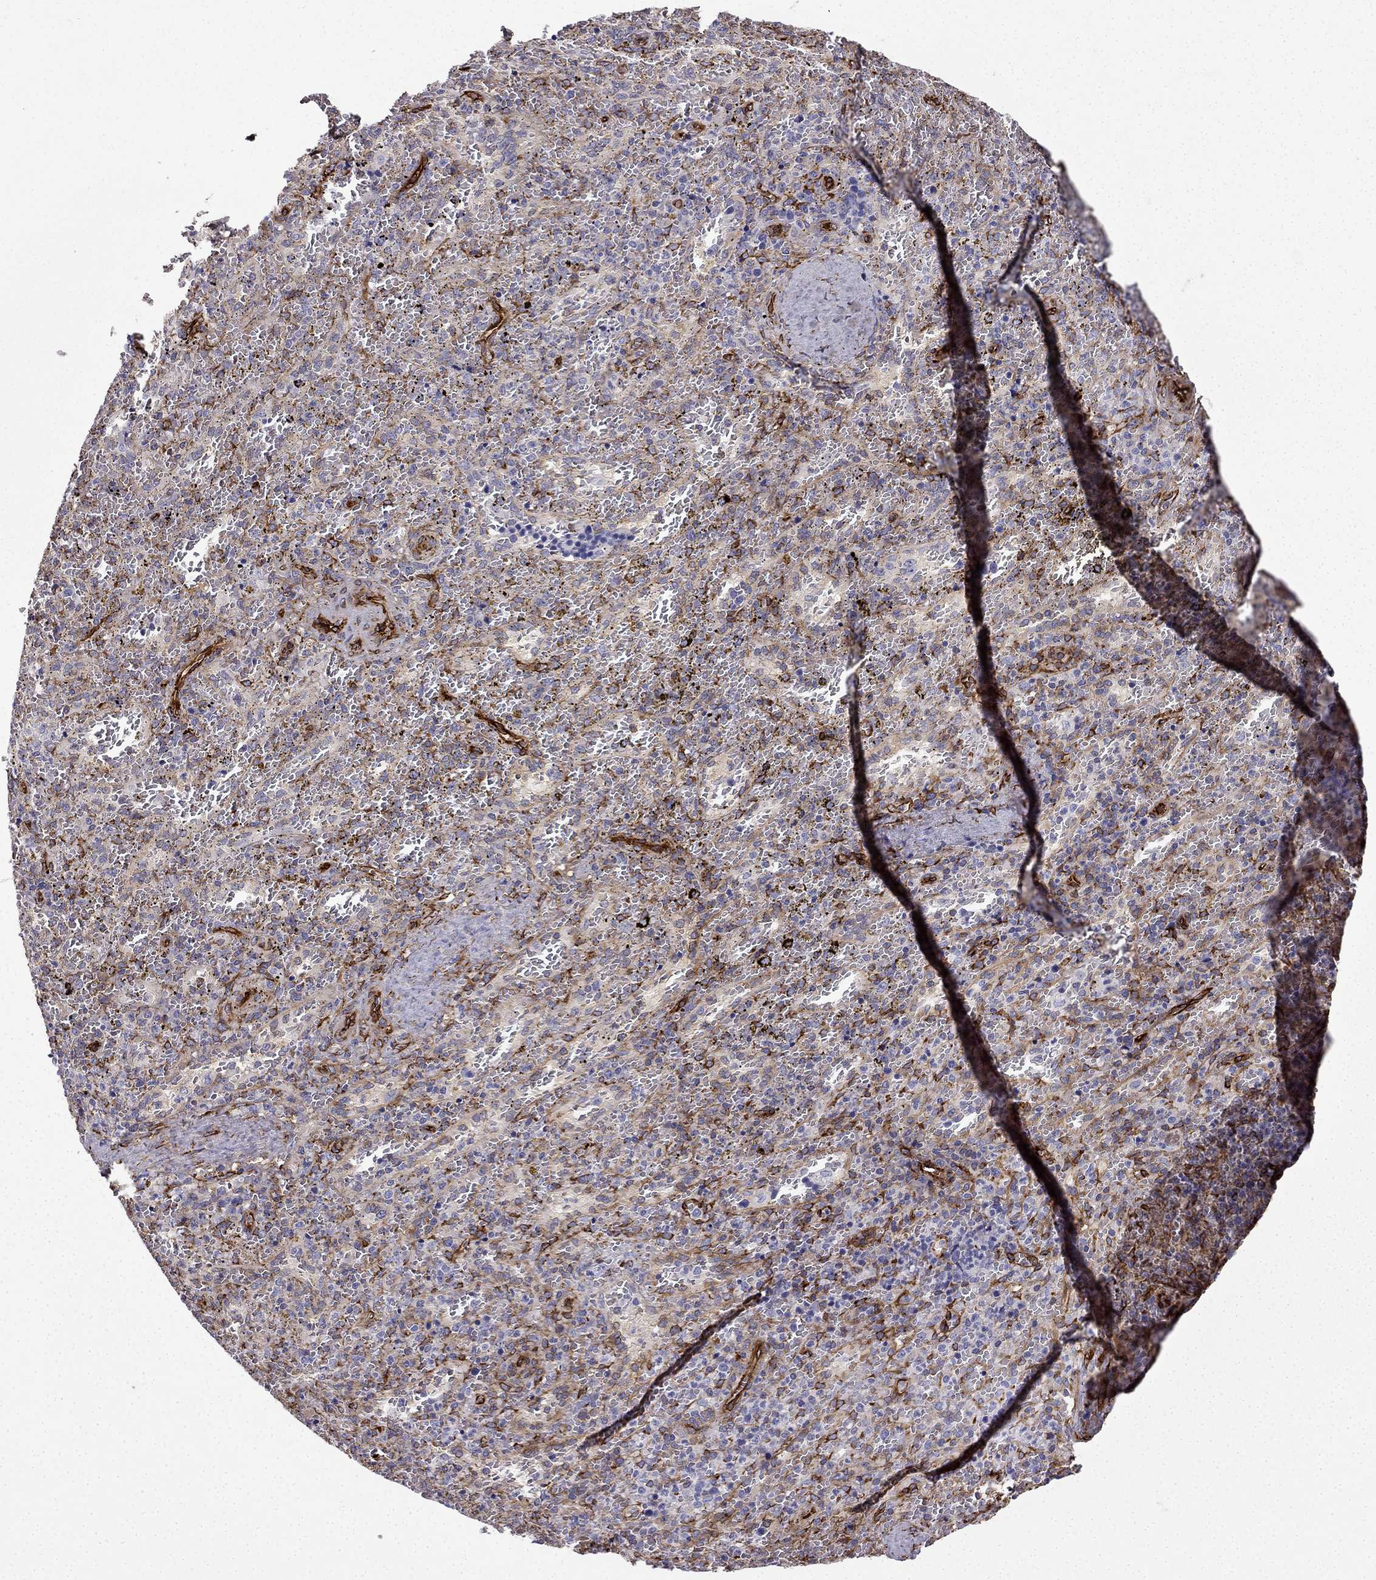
{"staining": {"intensity": "negative", "quantity": "none", "location": "none"}, "tissue": "spleen", "cell_type": "Cells in red pulp", "image_type": "normal", "snomed": [{"axis": "morphology", "description": "Normal tissue, NOS"}, {"axis": "topography", "description": "Spleen"}], "caption": "Immunohistochemical staining of normal human spleen exhibits no significant expression in cells in red pulp.", "gene": "MAP4", "patient": {"sex": "female", "age": 50}}